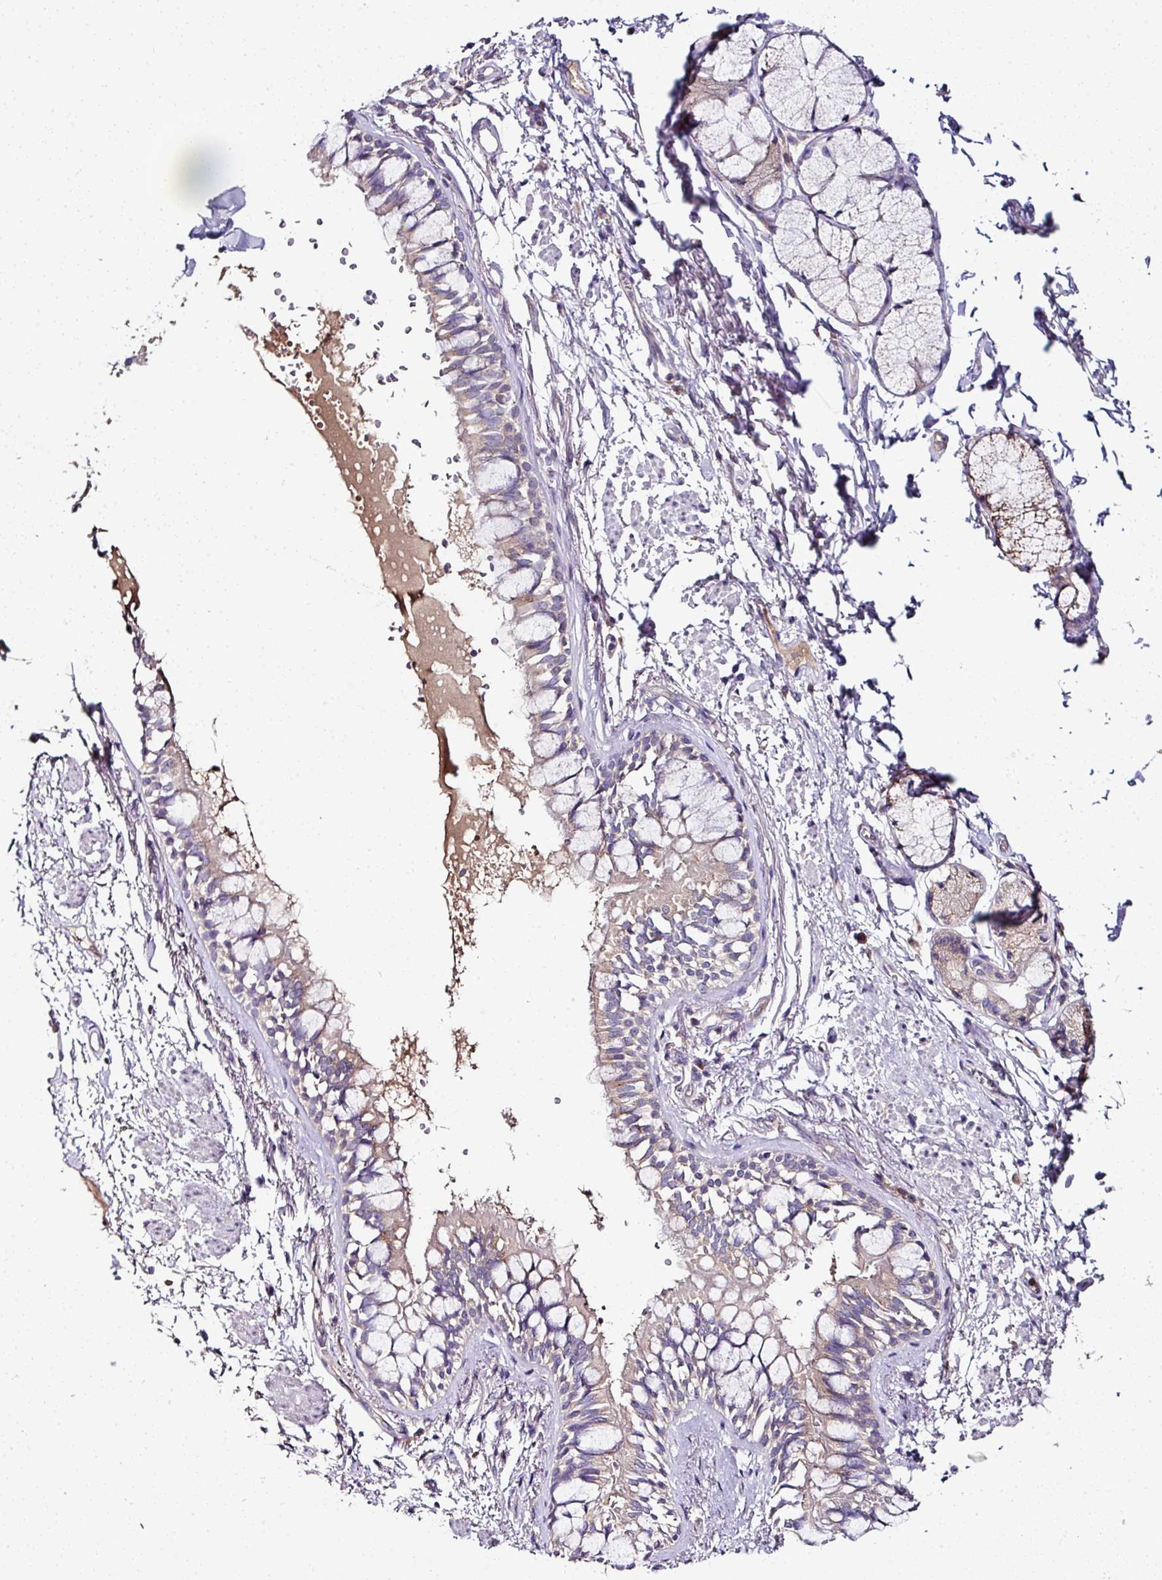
{"staining": {"intensity": "moderate", "quantity": "25%-75%", "location": "cytoplasmic/membranous"}, "tissue": "bronchus", "cell_type": "Respiratory epithelial cells", "image_type": "normal", "snomed": [{"axis": "morphology", "description": "Normal tissue, NOS"}, {"axis": "topography", "description": "Bronchus"}], "caption": "IHC histopathology image of benign bronchus: bronchus stained using IHC reveals medium levels of moderate protein expression localized specifically in the cytoplasmic/membranous of respiratory epithelial cells, appearing as a cytoplasmic/membranous brown color.", "gene": "SKIC2", "patient": {"sex": "male", "age": 70}}